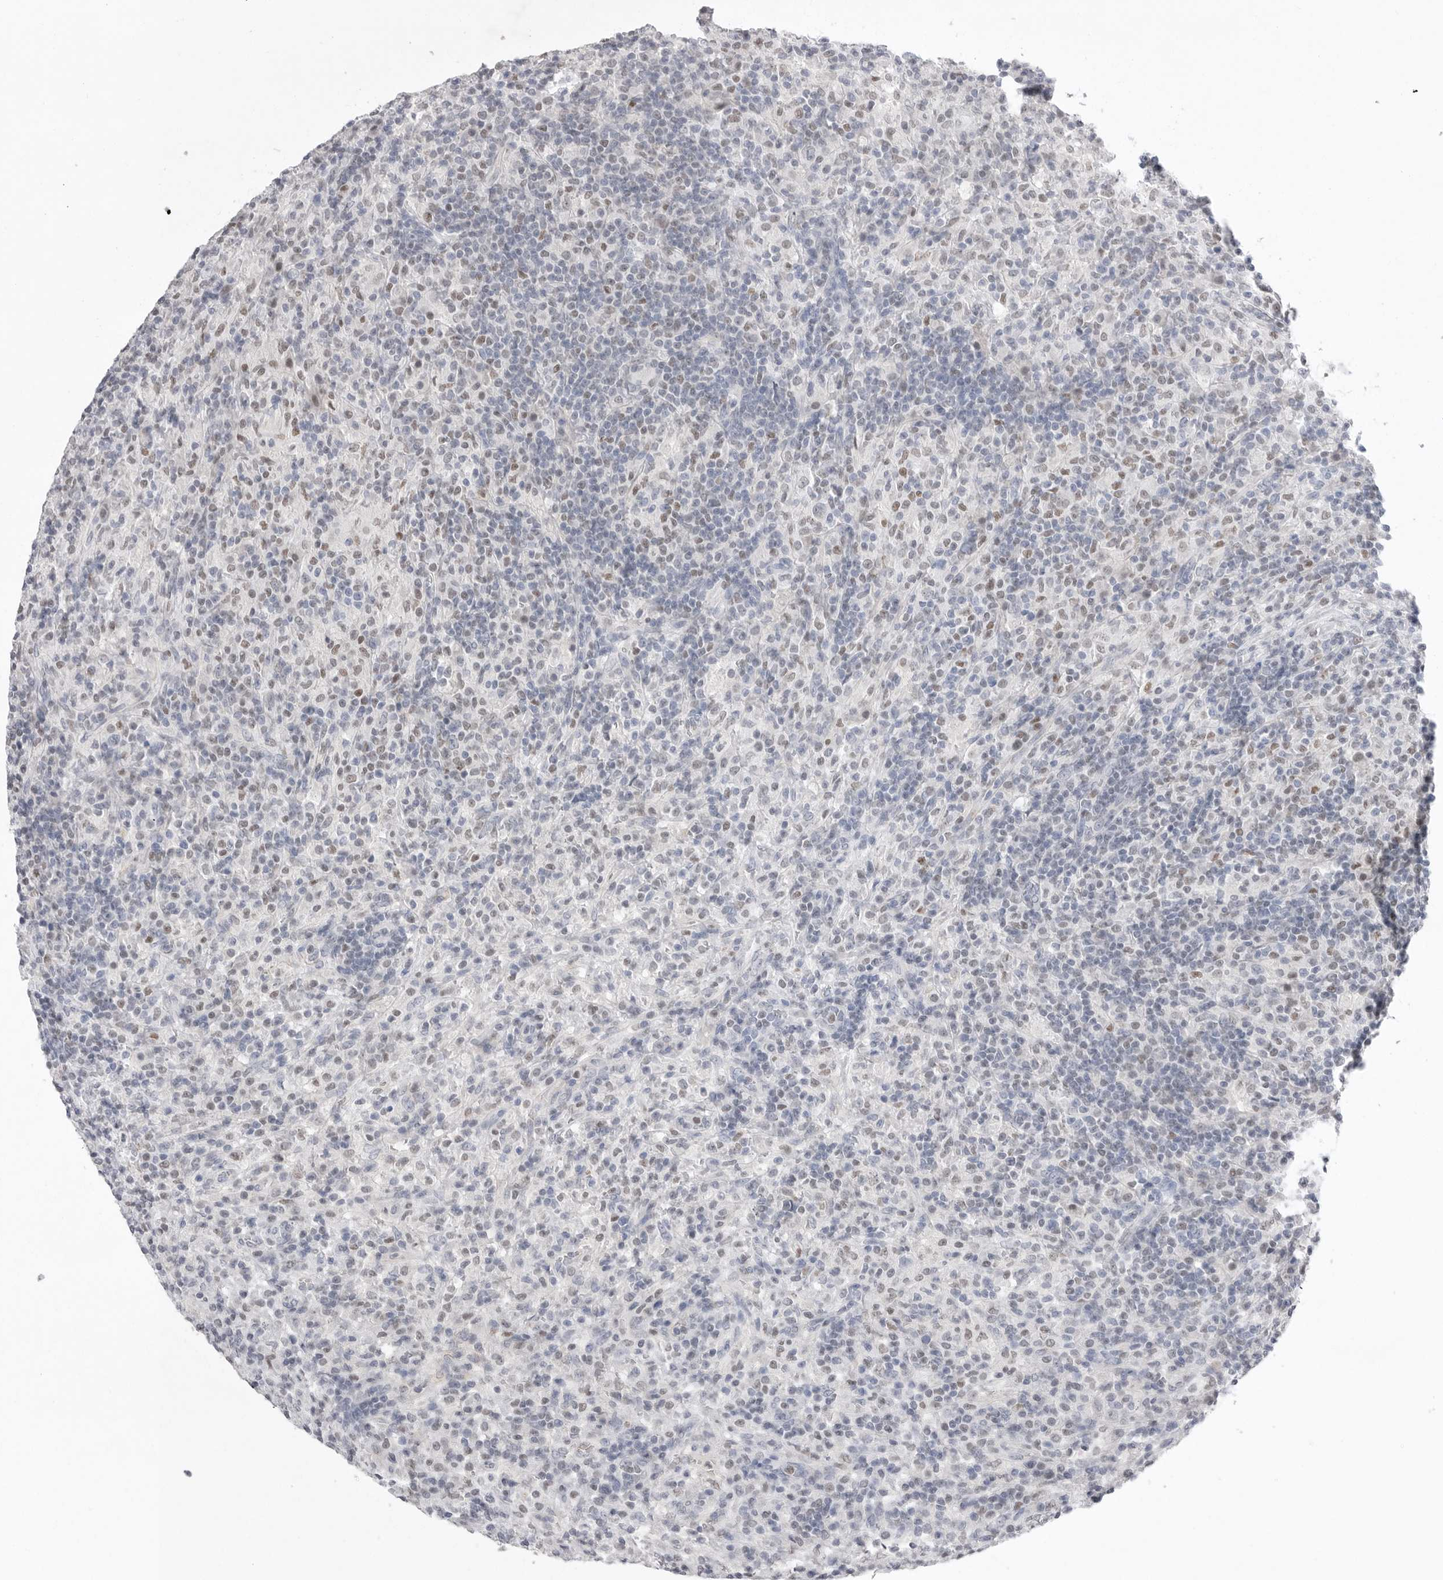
{"staining": {"intensity": "weak", "quantity": "25%-75%", "location": "nuclear"}, "tissue": "lymphoma", "cell_type": "Tumor cells", "image_type": "cancer", "snomed": [{"axis": "morphology", "description": "Hodgkin's disease, NOS"}, {"axis": "topography", "description": "Lymph node"}], "caption": "A low amount of weak nuclear staining is present in approximately 25%-75% of tumor cells in lymphoma tissue.", "gene": "ZBTB7B", "patient": {"sex": "male", "age": 70}}